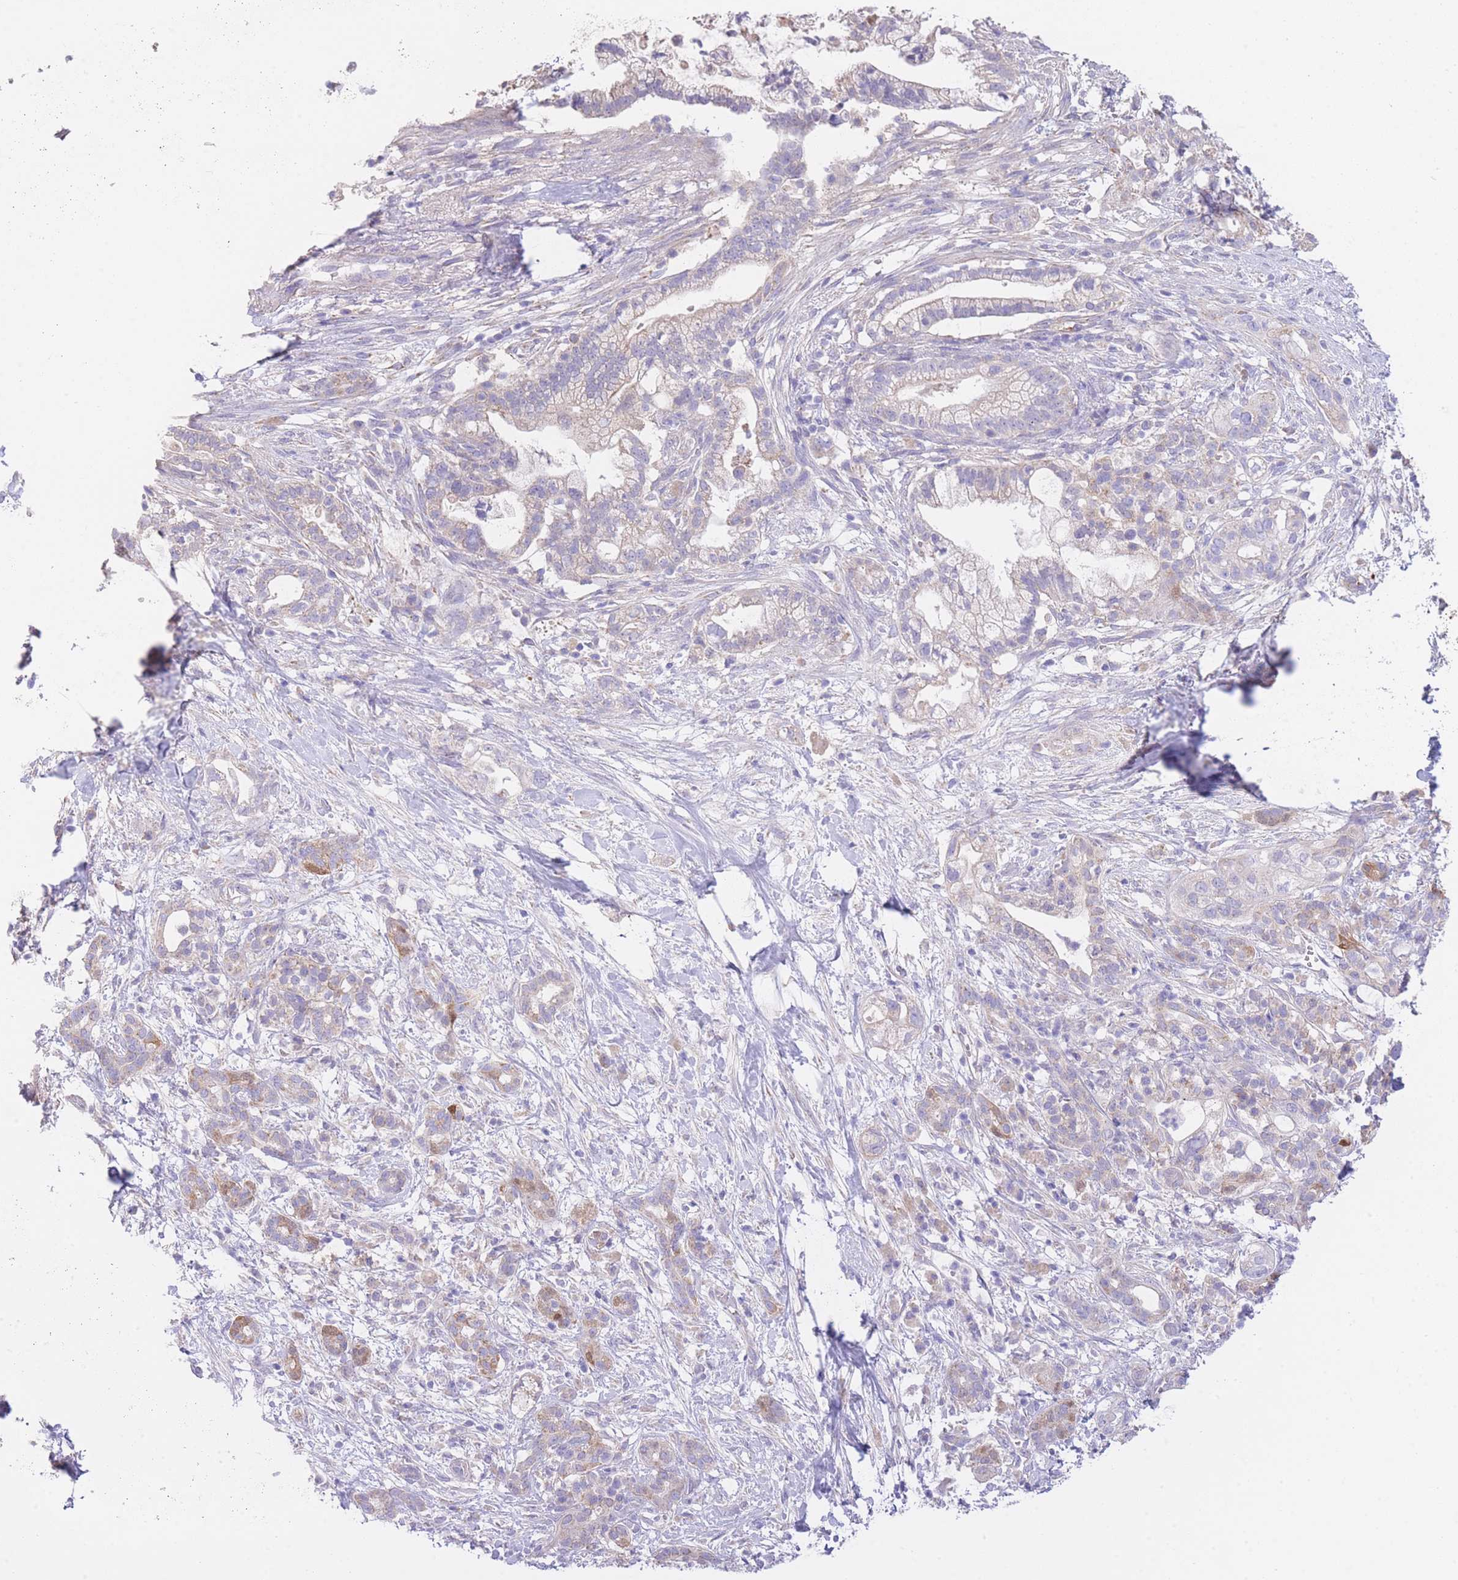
{"staining": {"intensity": "weak", "quantity": "<25%", "location": "cytoplasmic/membranous"}, "tissue": "pancreatic cancer", "cell_type": "Tumor cells", "image_type": "cancer", "snomed": [{"axis": "morphology", "description": "Adenocarcinoma, NOS"}, {"axis": "topography", "description": "Pancreas"}], "caption": "High power microscopy photomicrograph of an immunohistochemistry (IHC) micrograph of pancreatic cancer (adenocarcinoma), revealing no significant expression in tumor cells. (DAB (3,3'-diaminobenzidine) IHC visualized using brightfield microscopy, high magnification).", "gene": "PGM1", "patient": {"sex": "male", "age": 44}}